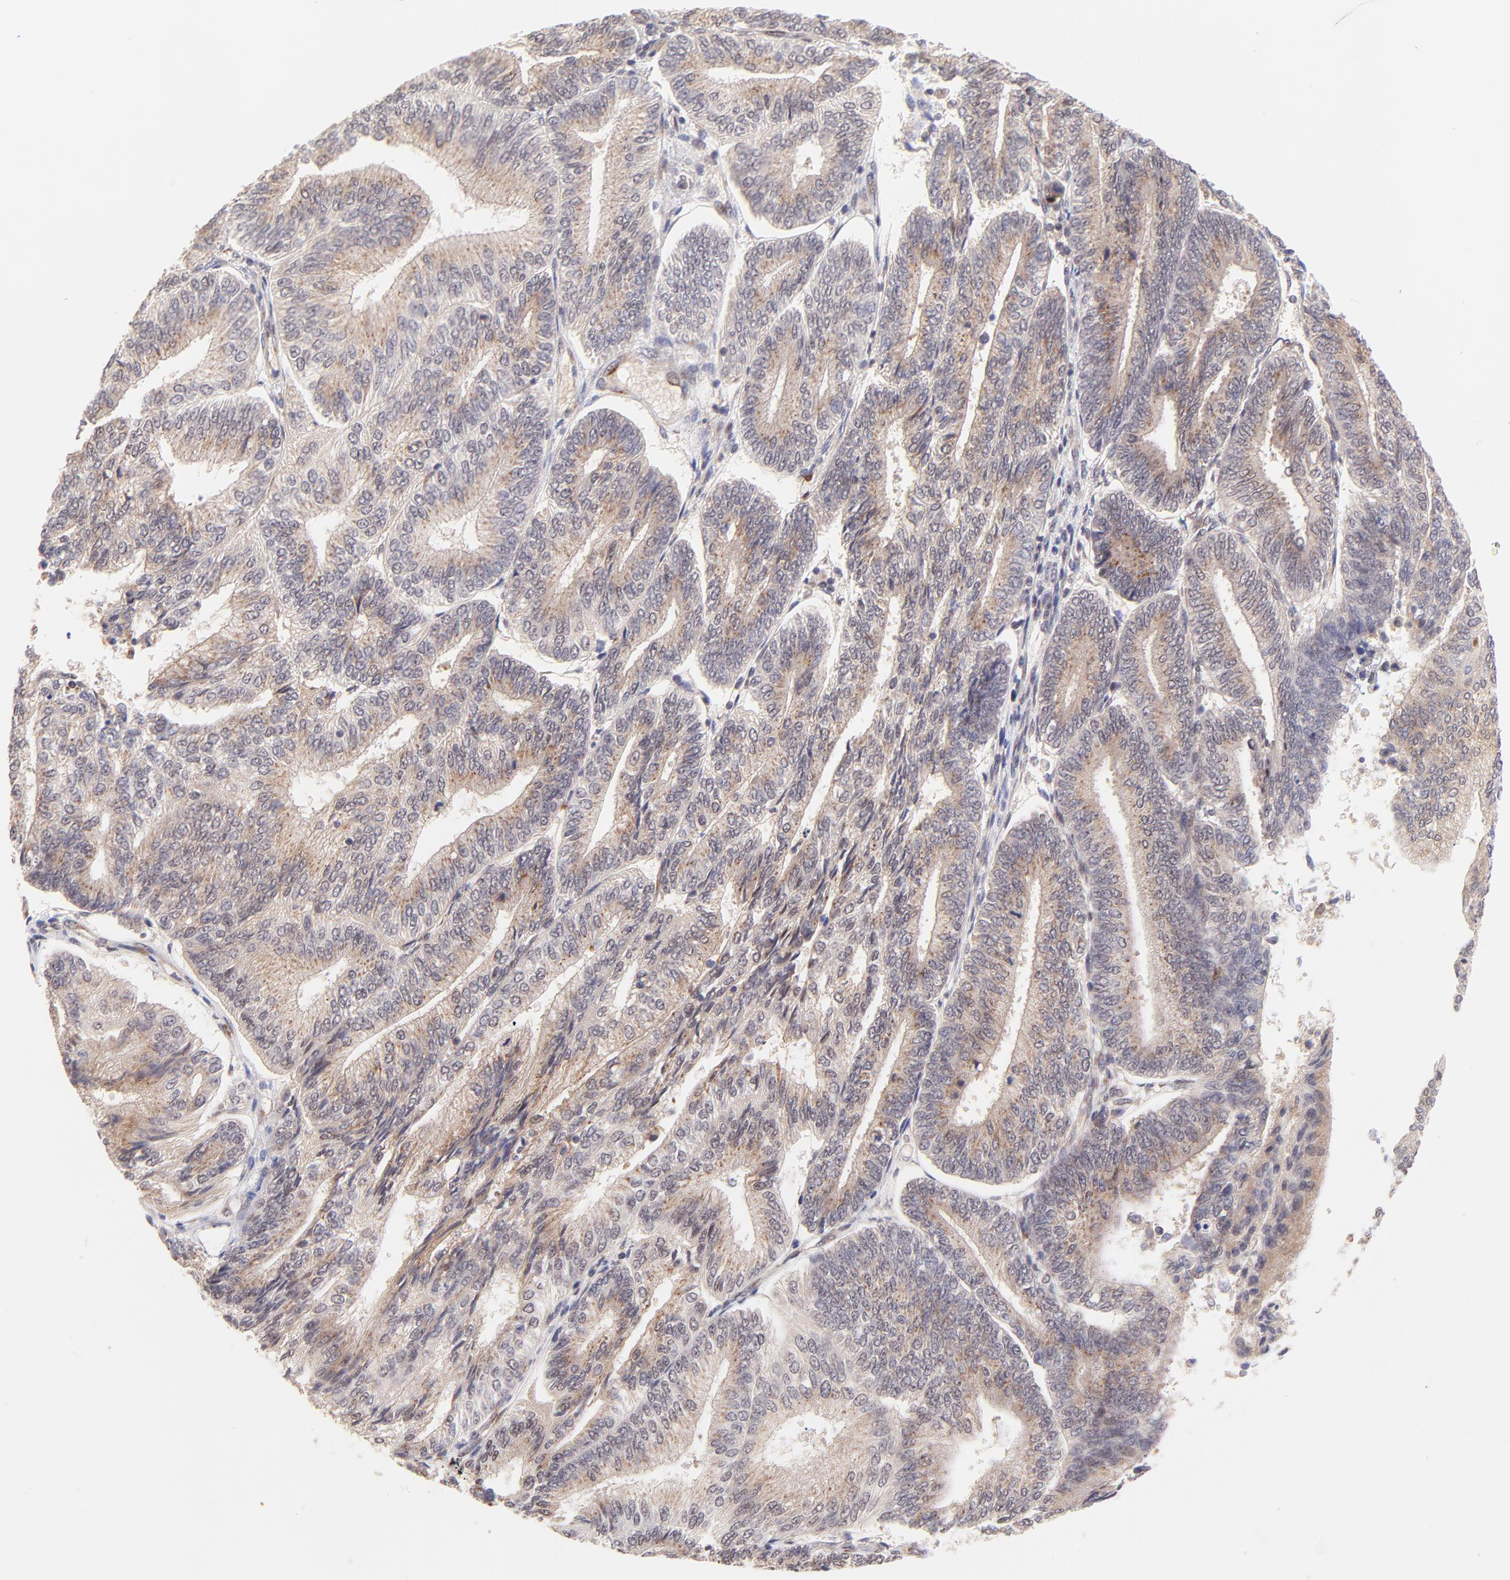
{"staining": {"intensity": "weak", "quantity": ">75%", "location": "cytoplasmic/membranous"}, "tissue": "endometrial cancer", "cell_type": "Tumor cells", "image_type": "cancer", "snomed": [{"axis": "morphology", "description": "Adenocarcinoma, NOS"}, {"axis": "topography", "description": "Endometrium"}], "caption": "This histopathology image displays immunohistochemistry staining of adenocarcinoma (endometrial), with low weak cytoplasmic/membranous staining in approximately >75% of tumor cells.", "gene": "MED12", "patient": {"sex": "female", "age": 55}}